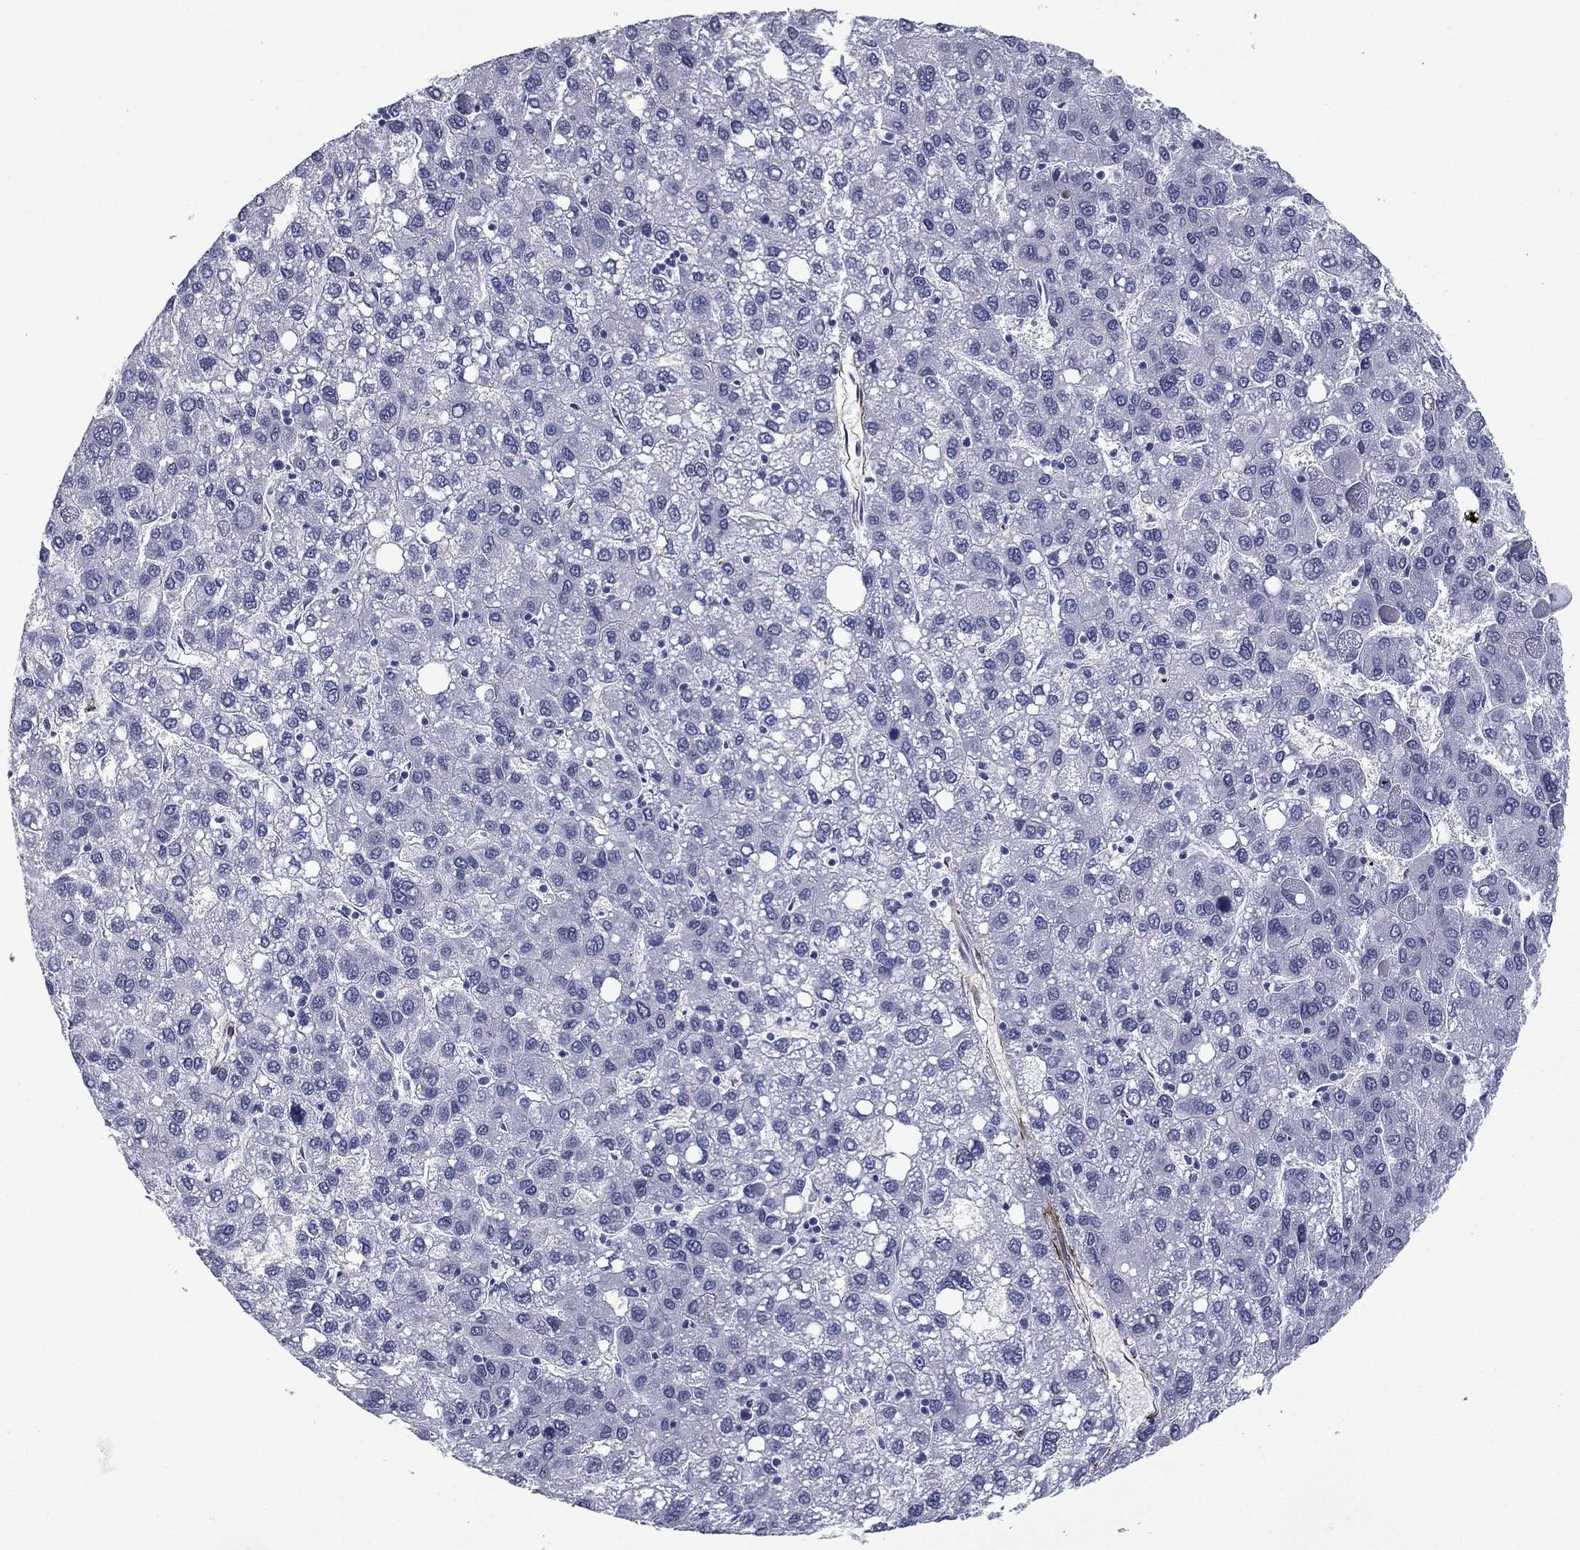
{"staining": {"intensity": "negative", "quantity": "none", "location": "none"}, "tissue": "liver cancer", "cell_type": "Tumor cells", "image_type": "cancer", "snomed": [{"axis": "morphology", "description": "Carcinoma, Hepatocellular, NOS"}, {"axis": "topography", "description": "Liver"}], "caption": "Tumor cells show no significant protein positivity in hepatocellular carcinoma (liver).", "gene": "CAVIN3", "patient": {"sex": "female", "age": 82}}